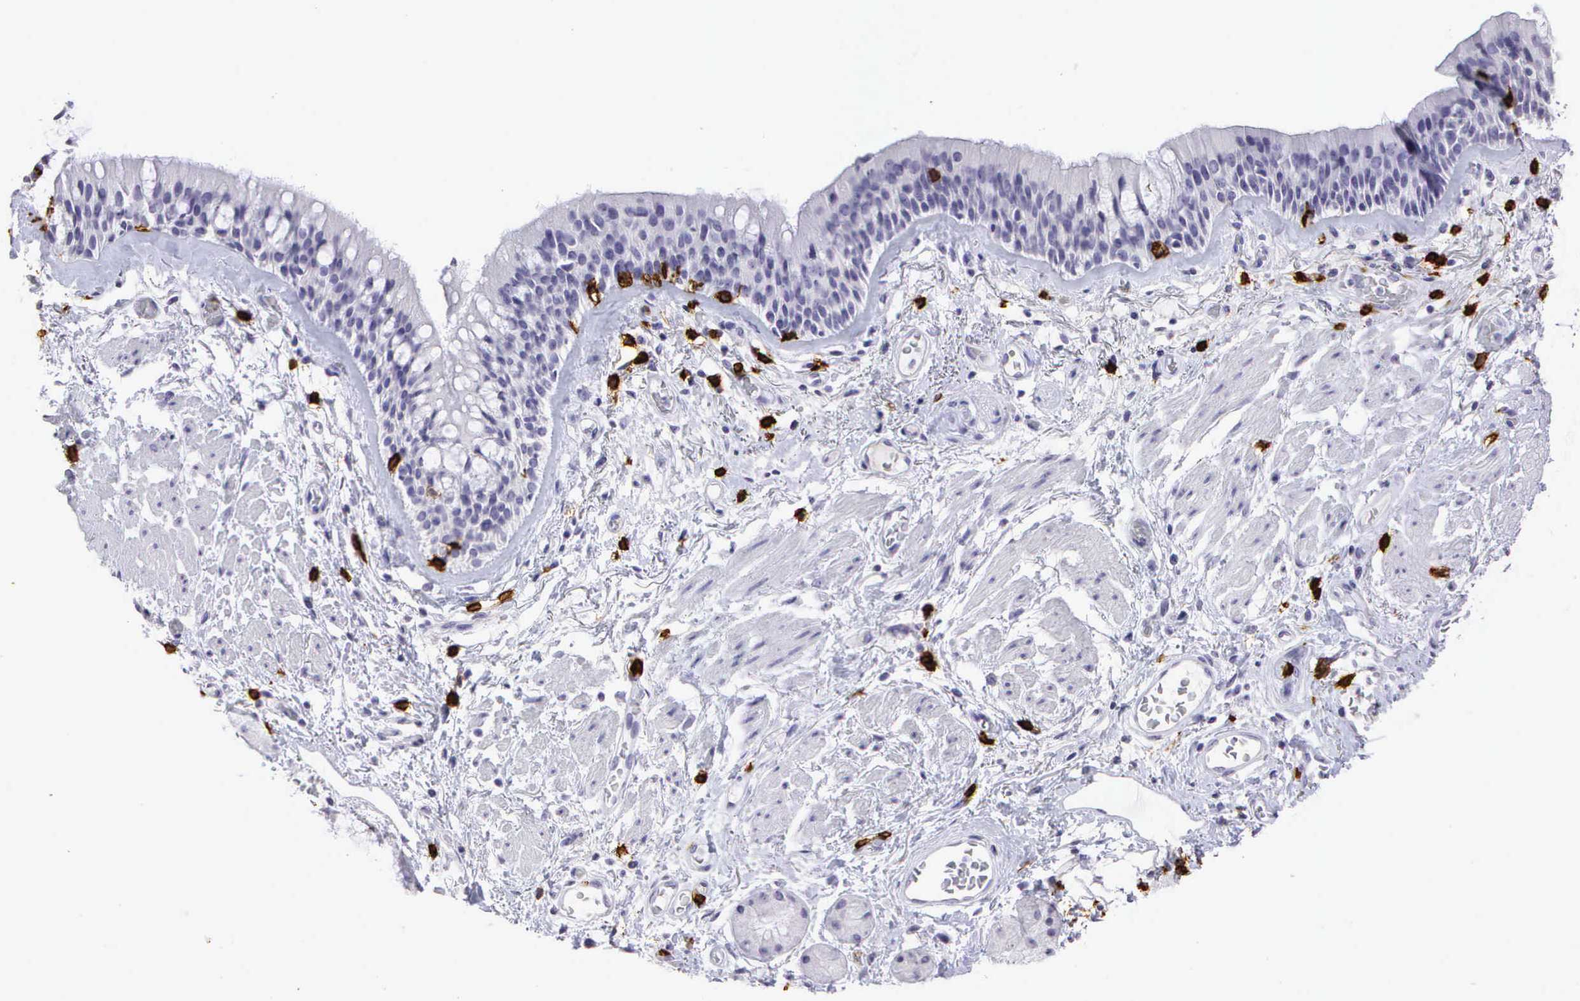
{"staining": {"intensity": "negative", "quantity": "none", "location": "none"}, "tissue": "bronchus", "cell_type": "Respiratory epithelial cells", "image_type": "normal", "snomed": [{"axis": "morphology", "description": "Normal tissue, NOS"}, {"axis": "topography", "description": "Bronchus"}, {"axis": "topography", "description": "Lung"}], "caption": "Immunohistochemistry (IHC) image of unremarkable bronchus: bronchus stained with DAB displays no significant protein positivity in respiratory epithelial cells. The staining is performed using DAB brown chromogen with nuclei counter-stained in using hematoxylin.", "gene": "CD8A", "patient": {"sex": "female", "age": 57}}